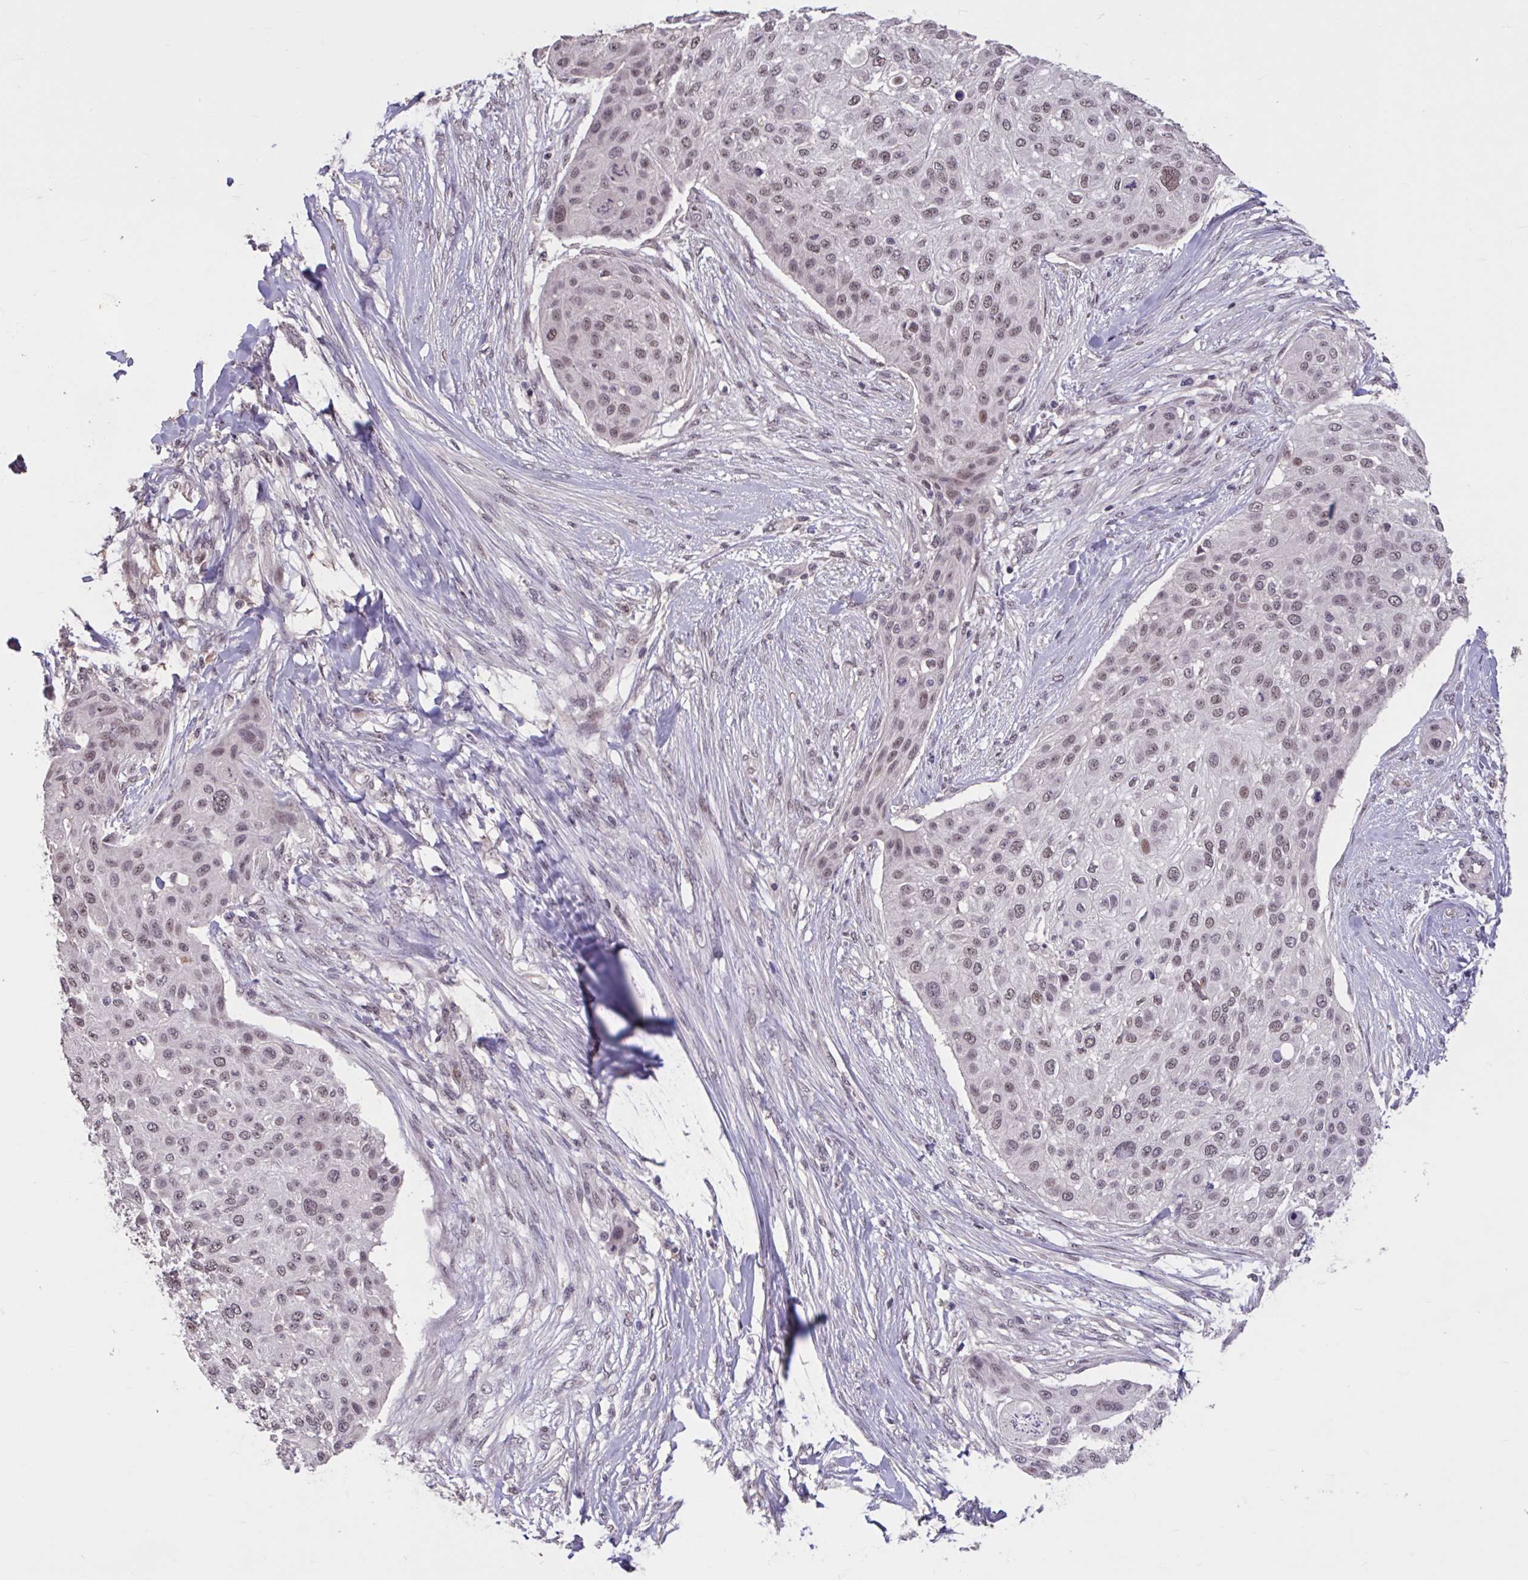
{"staining": {"intensity": "weak", "quantity": ">75%", "location": "nuclear"}, "tissue": "skin cancer", "cell_type": "Tumor cells", "image_type": "cancer", "snomed": [{"axis": "morphology", "description": "Squamous cell carcinoma, NOS"}, {"axis": "topography", "description": "Skin"}], "caption": "This micrograph shows skin squamous cell carcinoma stained with IHC to label a protein in brown. The nuclear of tumor cells show weak positivity for the protein. Nuclei are counter-stained blue.", "gene": "ZNF414", "patient": {"sex": "female", "age": 87}}